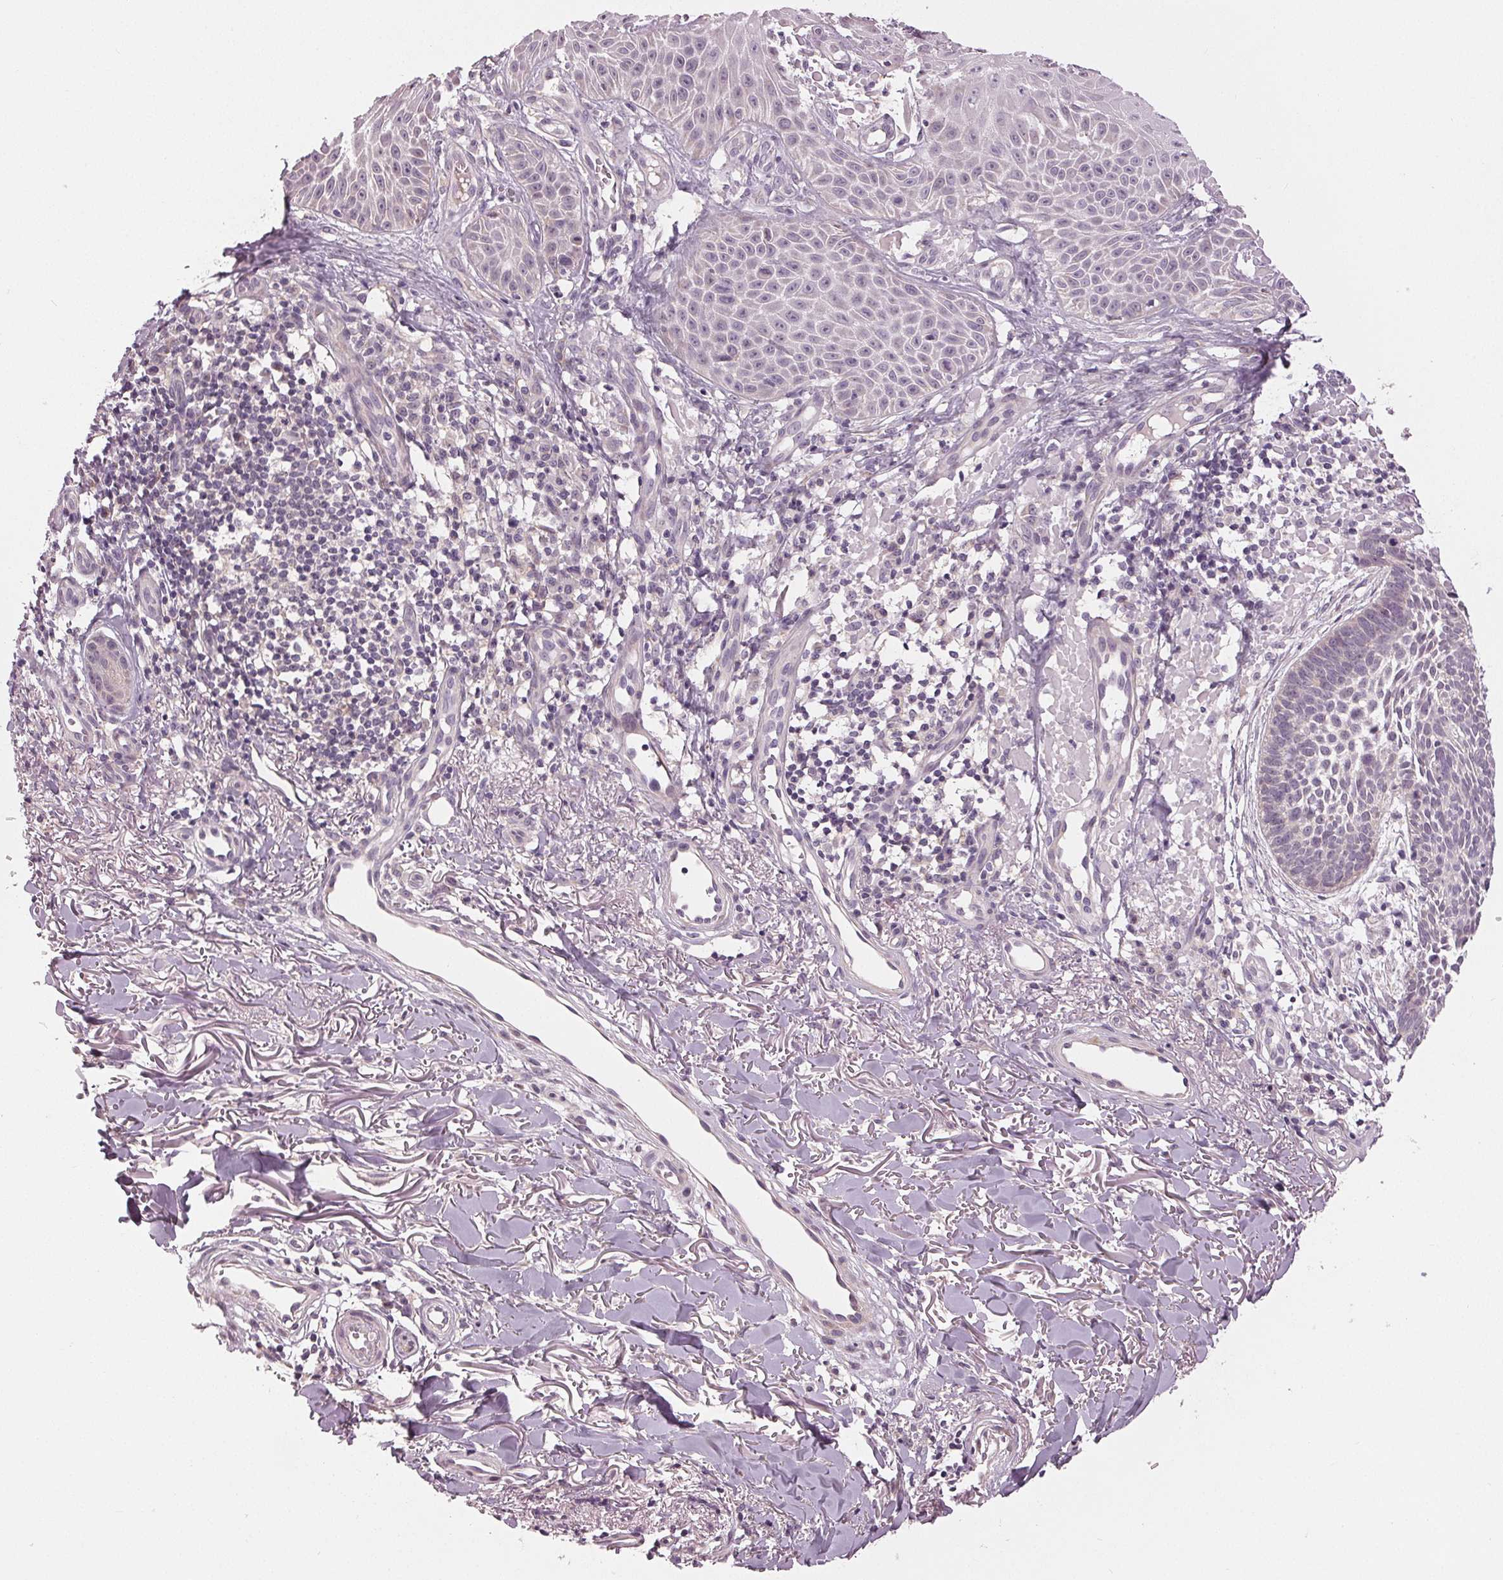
{"staining": {"intensity": "negative", "quantity": "none", "location": "none"}, "tissue": "skin cancer", "cell_type": "Tumor cells", "image_type": "cancer", "snomed": [{"axis": "morphology", "description": "Basal cell carcinoma"}, {"axis": "topography", "description": "Skin"}], "caption": "High power microscopy histopathology image of an immunohistochemistry (IHC) micrograph of skin basal cell carcinoma, revealing no significant positivity in tumor cells. (DAB immunohistochemistry (IHC) visualized using brightfield microscopy, high magnification).", "gene": "ZNF605", "patient": {"sex": "male", "age": 88}}